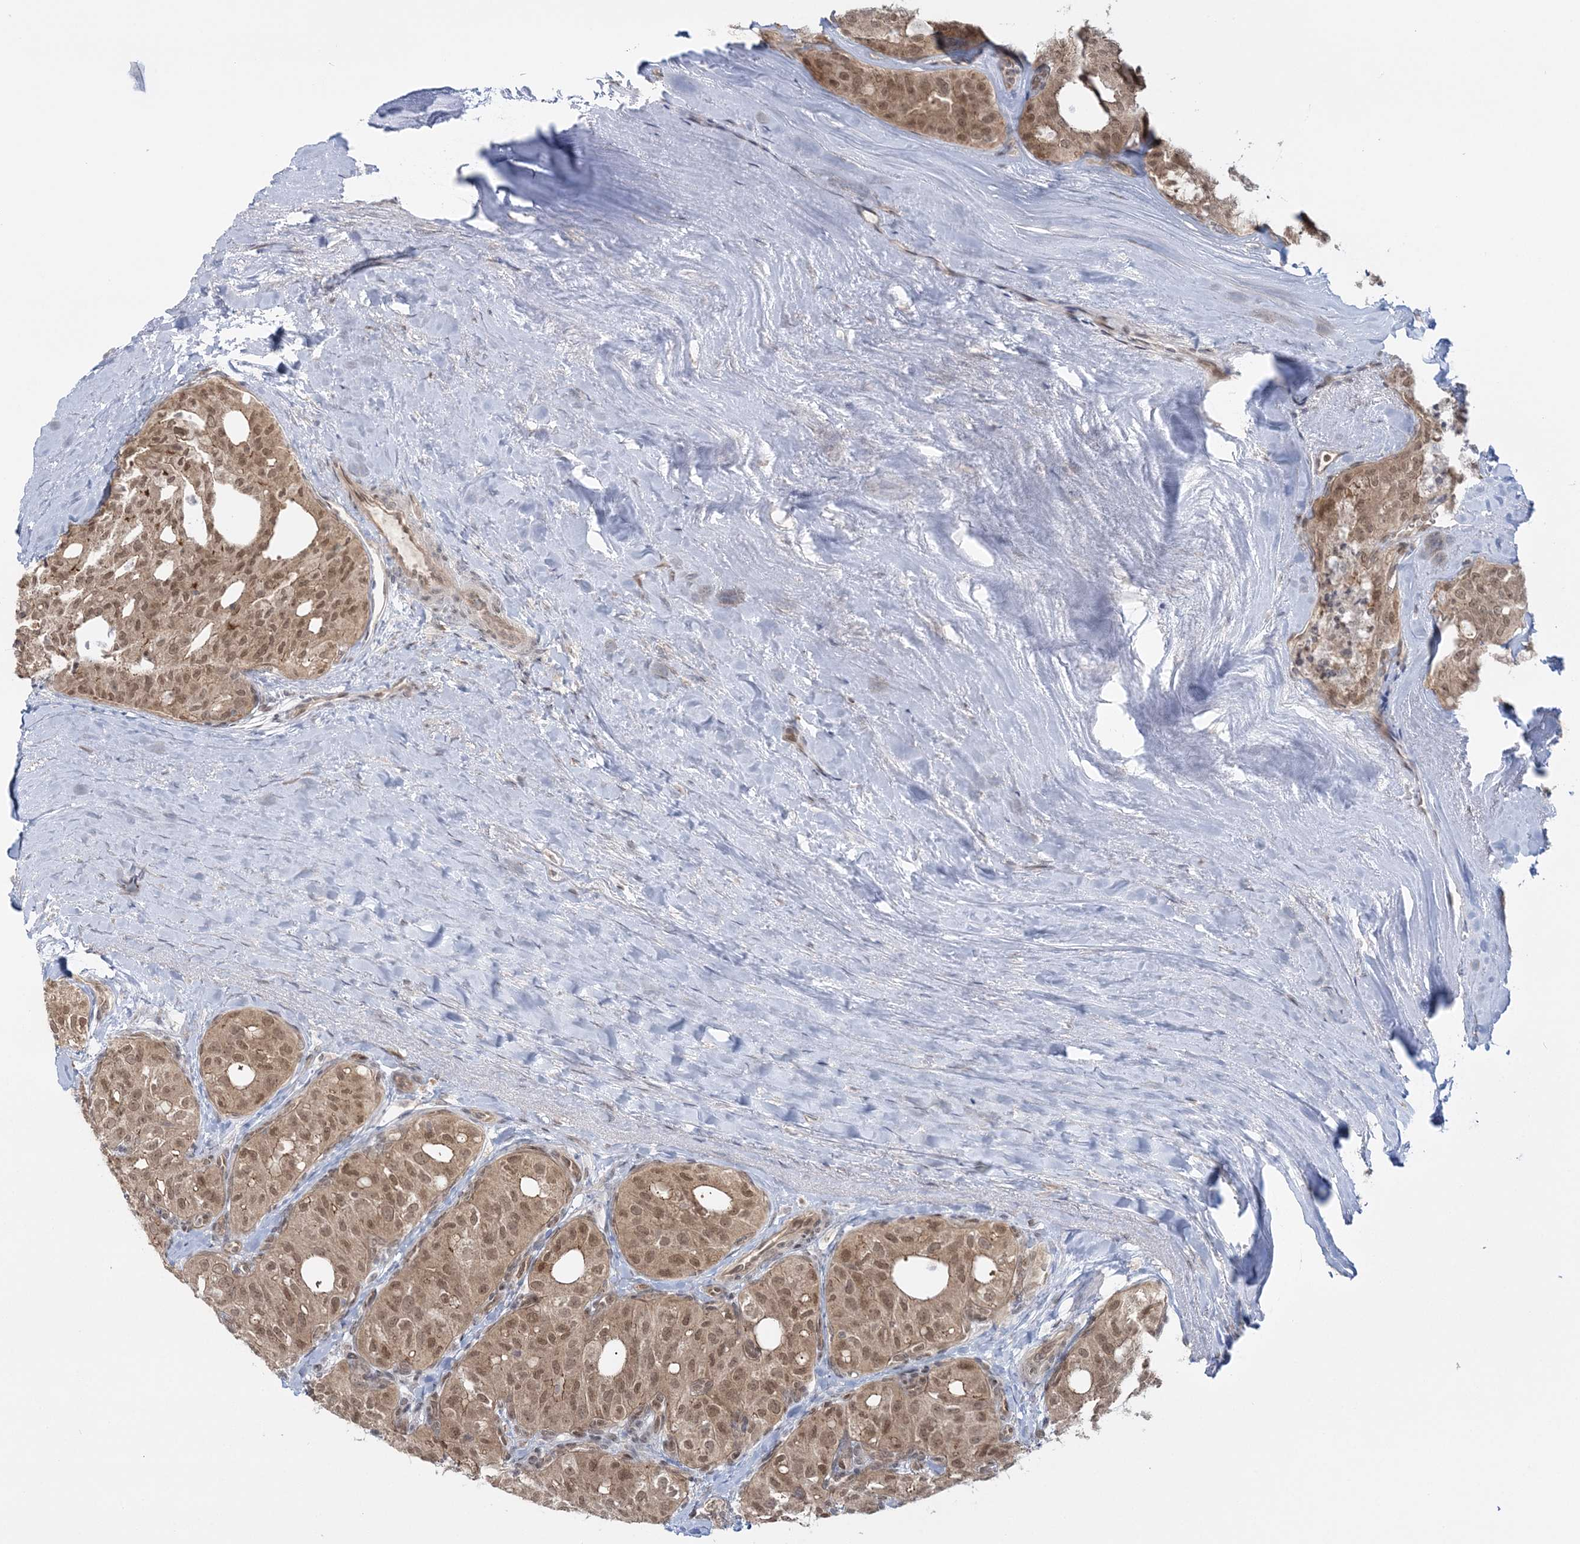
{"staining": {"intensity": "moderate", "quantity": ">75%", "location": "cytoplasmic/membranous,nuclear"}, "tissue": "thyroid cancer", "cell_type": "Tumor cells", "image_type": "cancer", "snomed": [{"axis": "morphology", "description": "Follicular adenoma carcinoma, NOS"}, {"axis": "topography", "description": "Thyroid gland"}], "caption": "Thyroid cancer was stained to show a protein in brown. There is medium levels of moderate cytoplasmic/membranous and nuclear expression in about >75% of tumor cells.", "gene": "ZFAND6", "patient": {"sex": "male", "age": 75}}